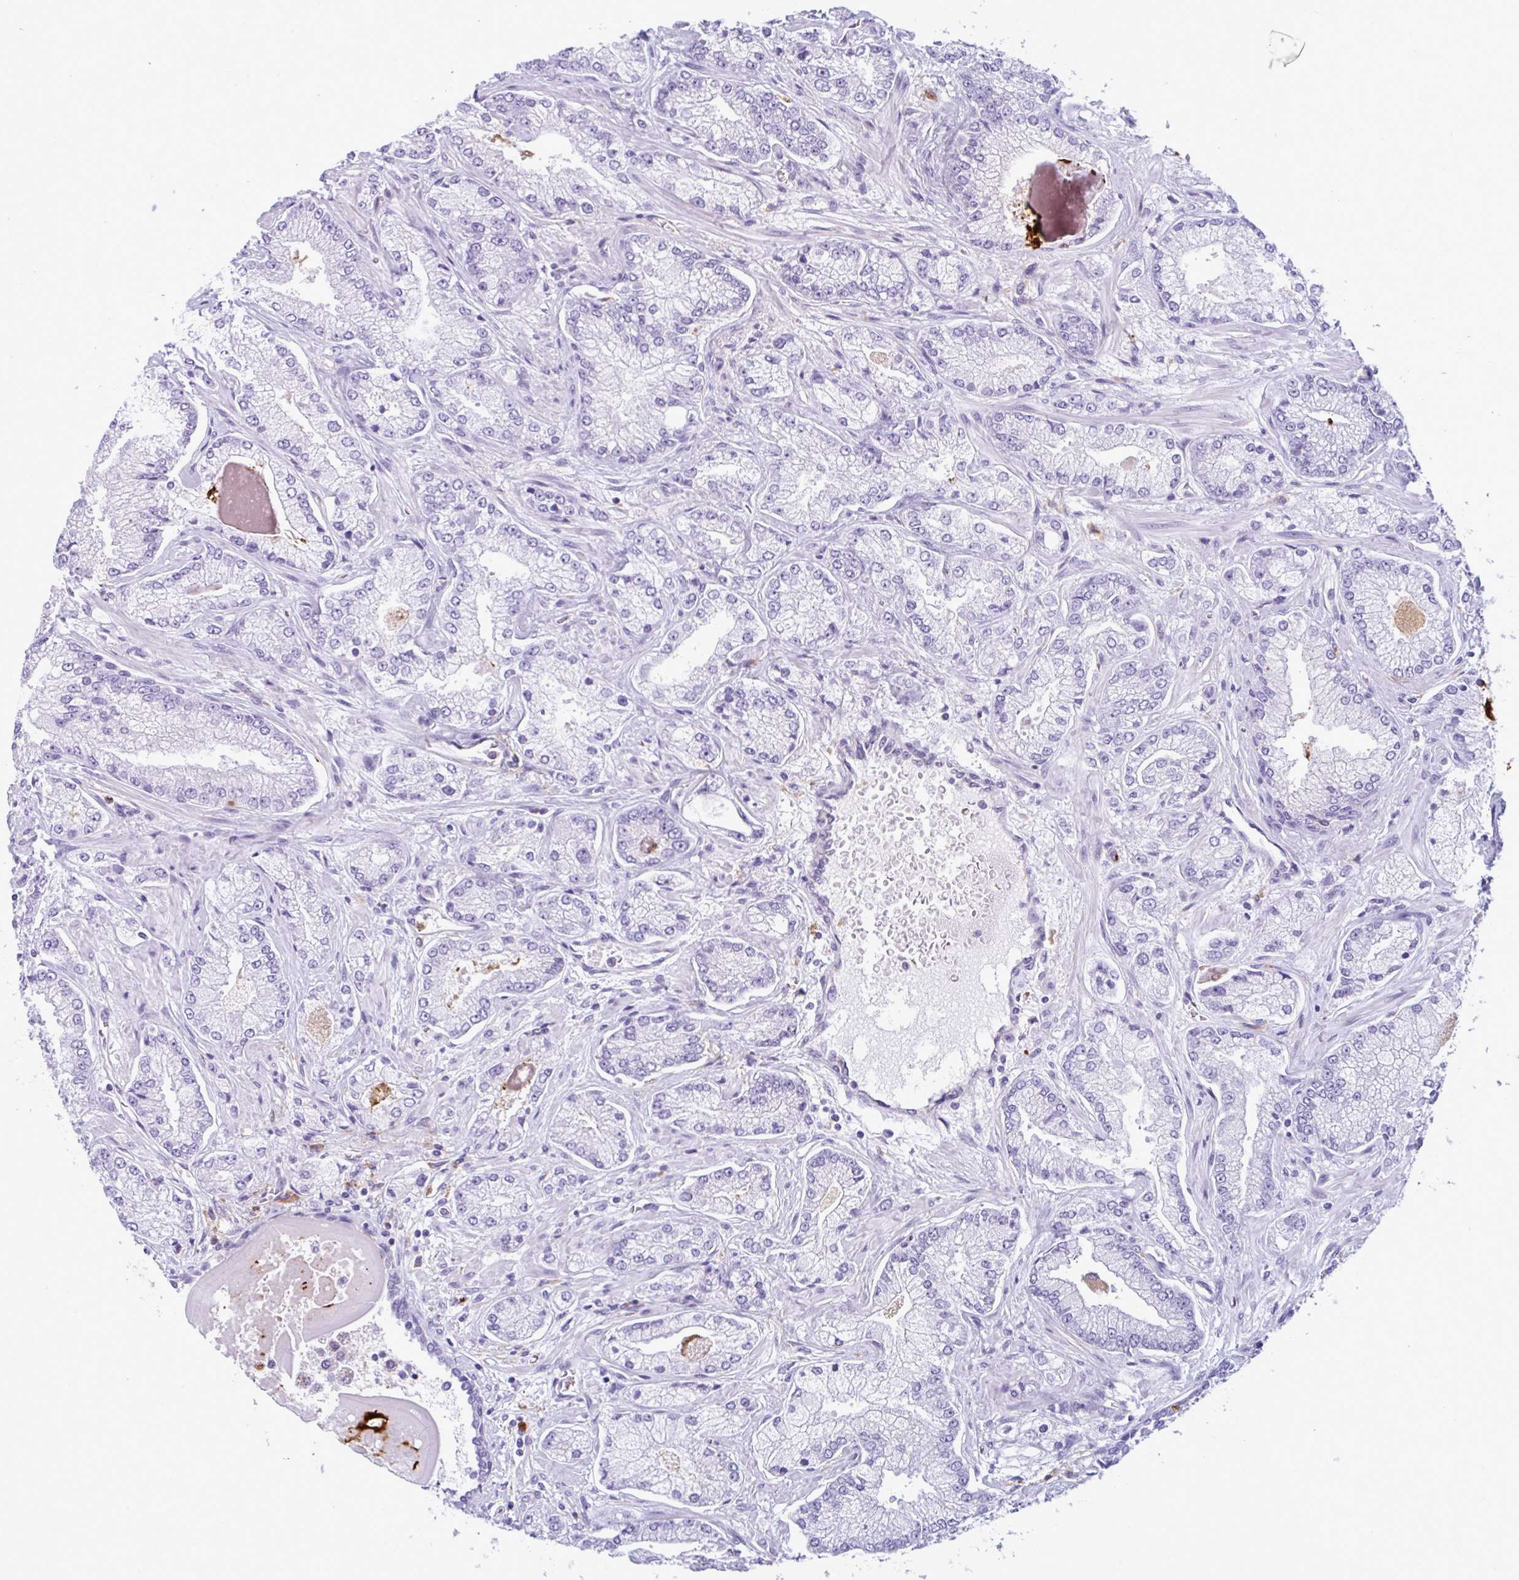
{"staining": {"intensity": "negative", "quantity": "none", "location": "none"}, "tissue": "prostate cancer", "cell_type": "Tumor cells", "image_type": "cancer", "snomed": [{"axis": "morphology", "description": "Normal tissue, NOS"}, {"axis": "morphology", "description": "Adenocarcinoma, High grade"}, {"axis": "topography", "description": "Prostate"}, {"axis": "topography", "description": "Peripheral nerve tissue"}], "caption": "Protein analysis of prostate cancer (adenocarcinoma (high-grade)) exhibits no significant expression in tumor cells.", "gene": "CEP120", "patient": {"sex": "male", "age": 68}}